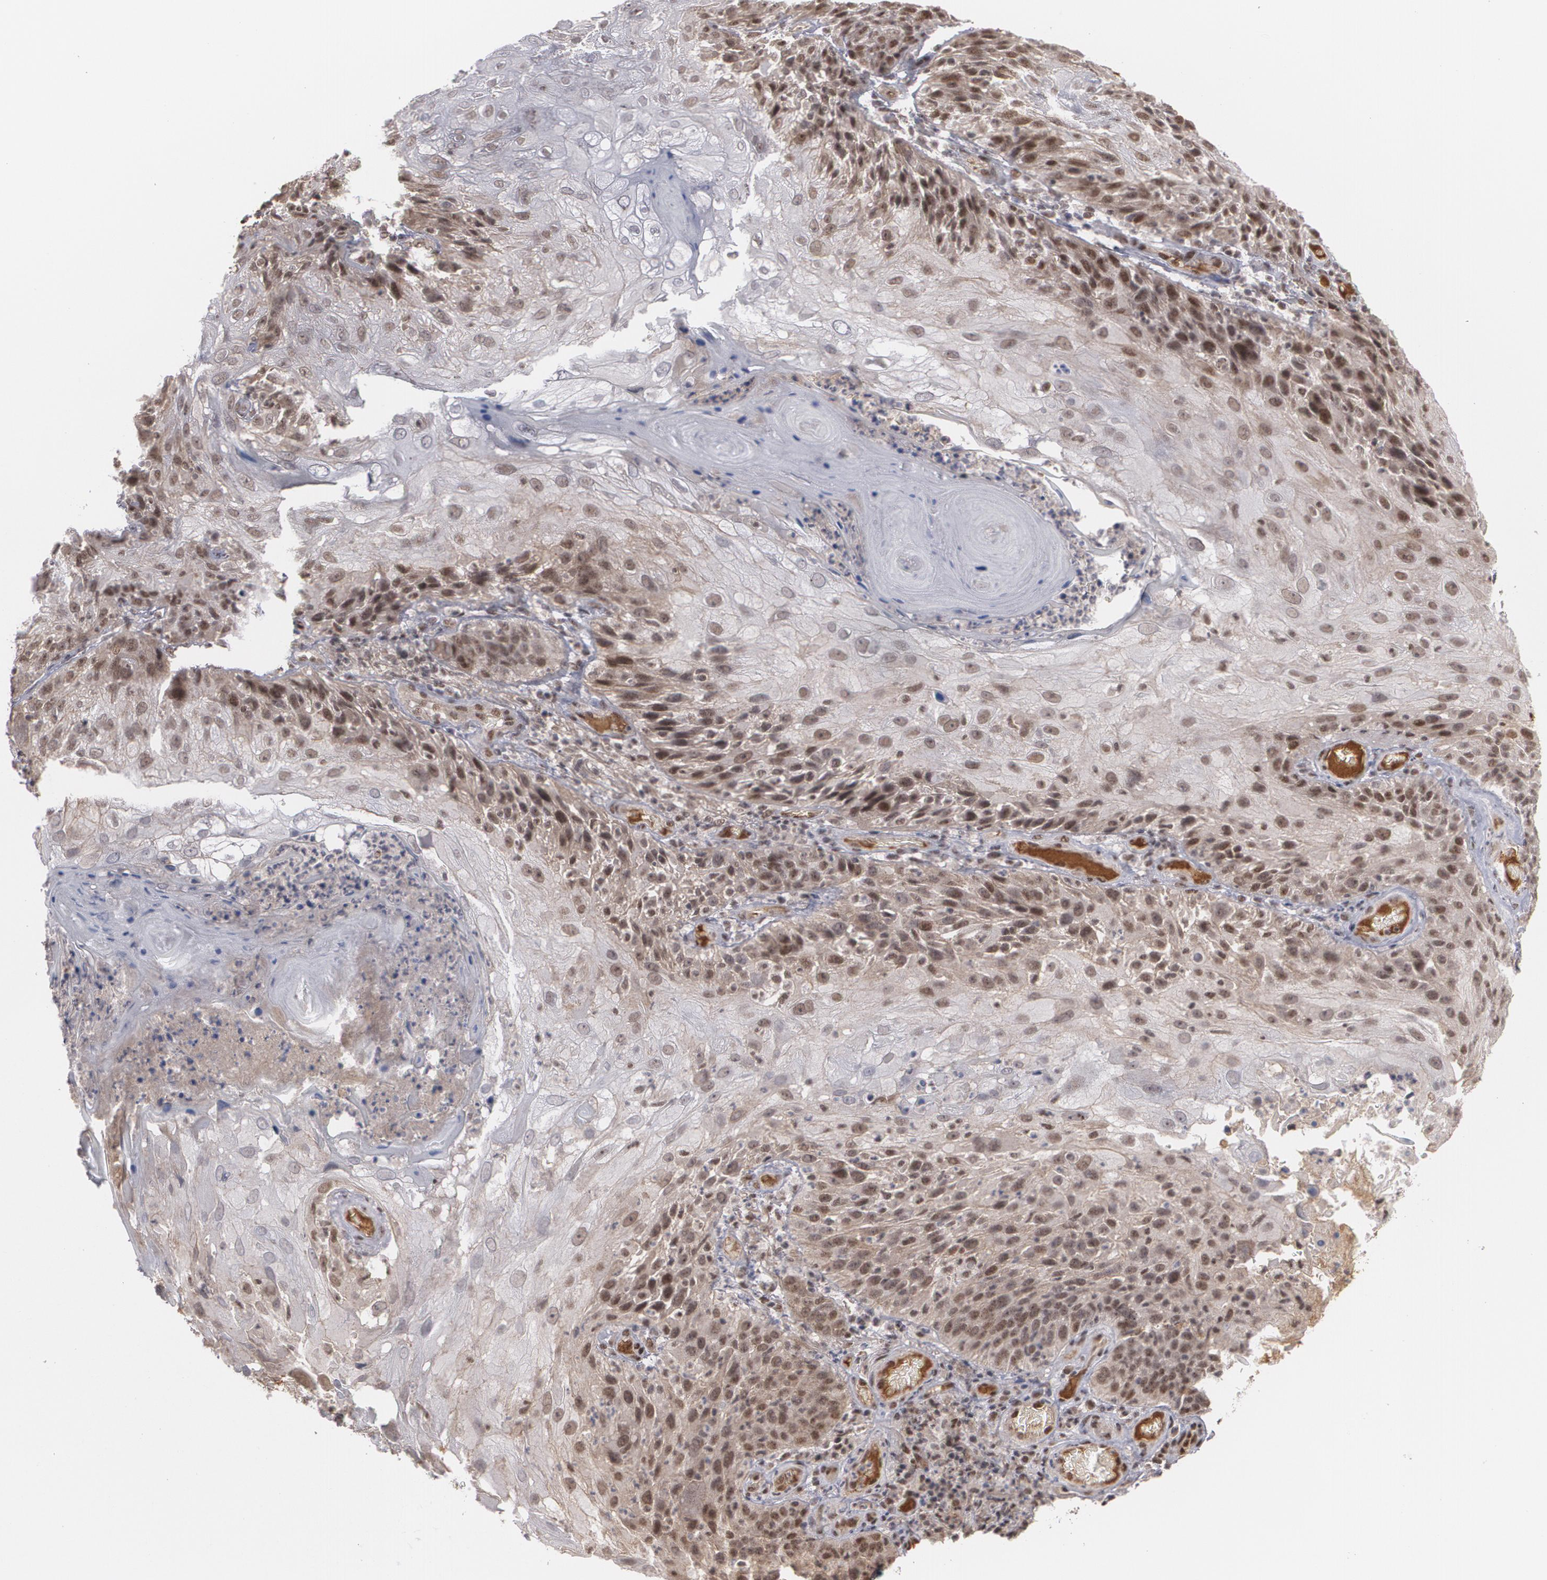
{"staining": {"intensity": "moderate", "quantity": ">75%", "location": "nuclear"}, "tissue": "skin cancer", "cell_type": "Tumor cells", "image_type": "cancer", "snomed": [{"axis": "morphology", "description": "Normal tissue, NOS"}, {"axis": "morphology", "description": "Squamous cell carcinoma, NOS"}, {"axis": "topography", "description": "Skin"}], "caption": "A high-resolution micrograph shows immunohistochemistry staining of skin cancer (squamous cell carcinoma), which exhibits moderate nuclear staining in approximately >75% of tumor cells.", "gene": "ZNF234", "patient": {"sex": "female", "age": 83}}